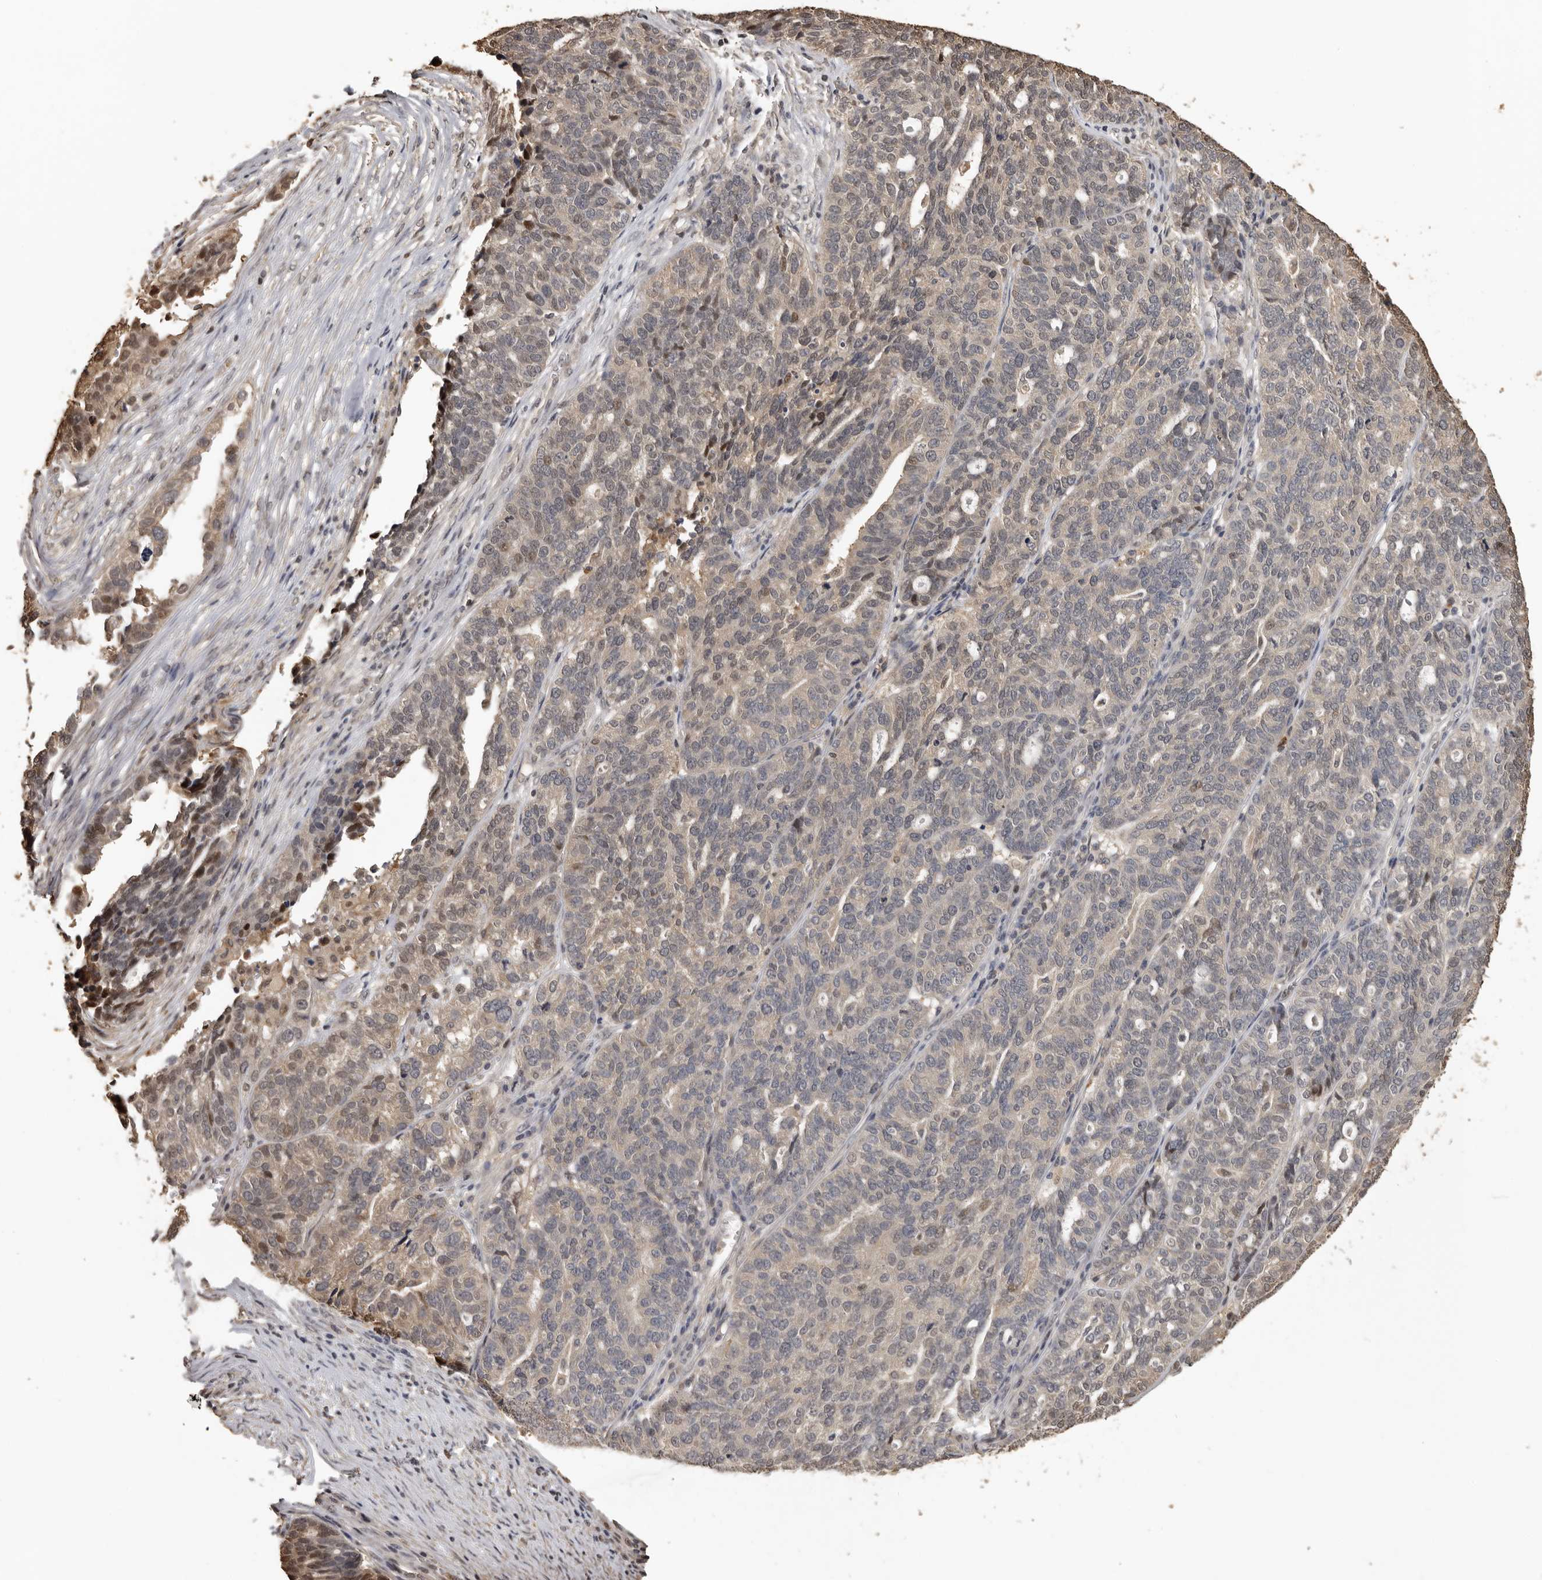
{"staining": {"intensity": "moderate", "quantity": "<25%", "location": "cytoplasmic/membranous,nuclear"}, "tissue": "ovarian cancer", "cell_type": "Tumor cells", "image_type": "cancer", "snomed": [{"axis": "morphology", "description": "Cystadenocarcinoma, serous, NOS"}, {"axis": "topography", "description": "Ovary"}], "caption": "There is low levels of moderate cytoplasmic/membranous and nuclear expression in tumor cells of ovarian serous cystadenocarcinoma, as demonstrated by immunohistochemical staining (brown color).", "gene": "KIF2B", "patient": {"sex": "female", "age": 59}}